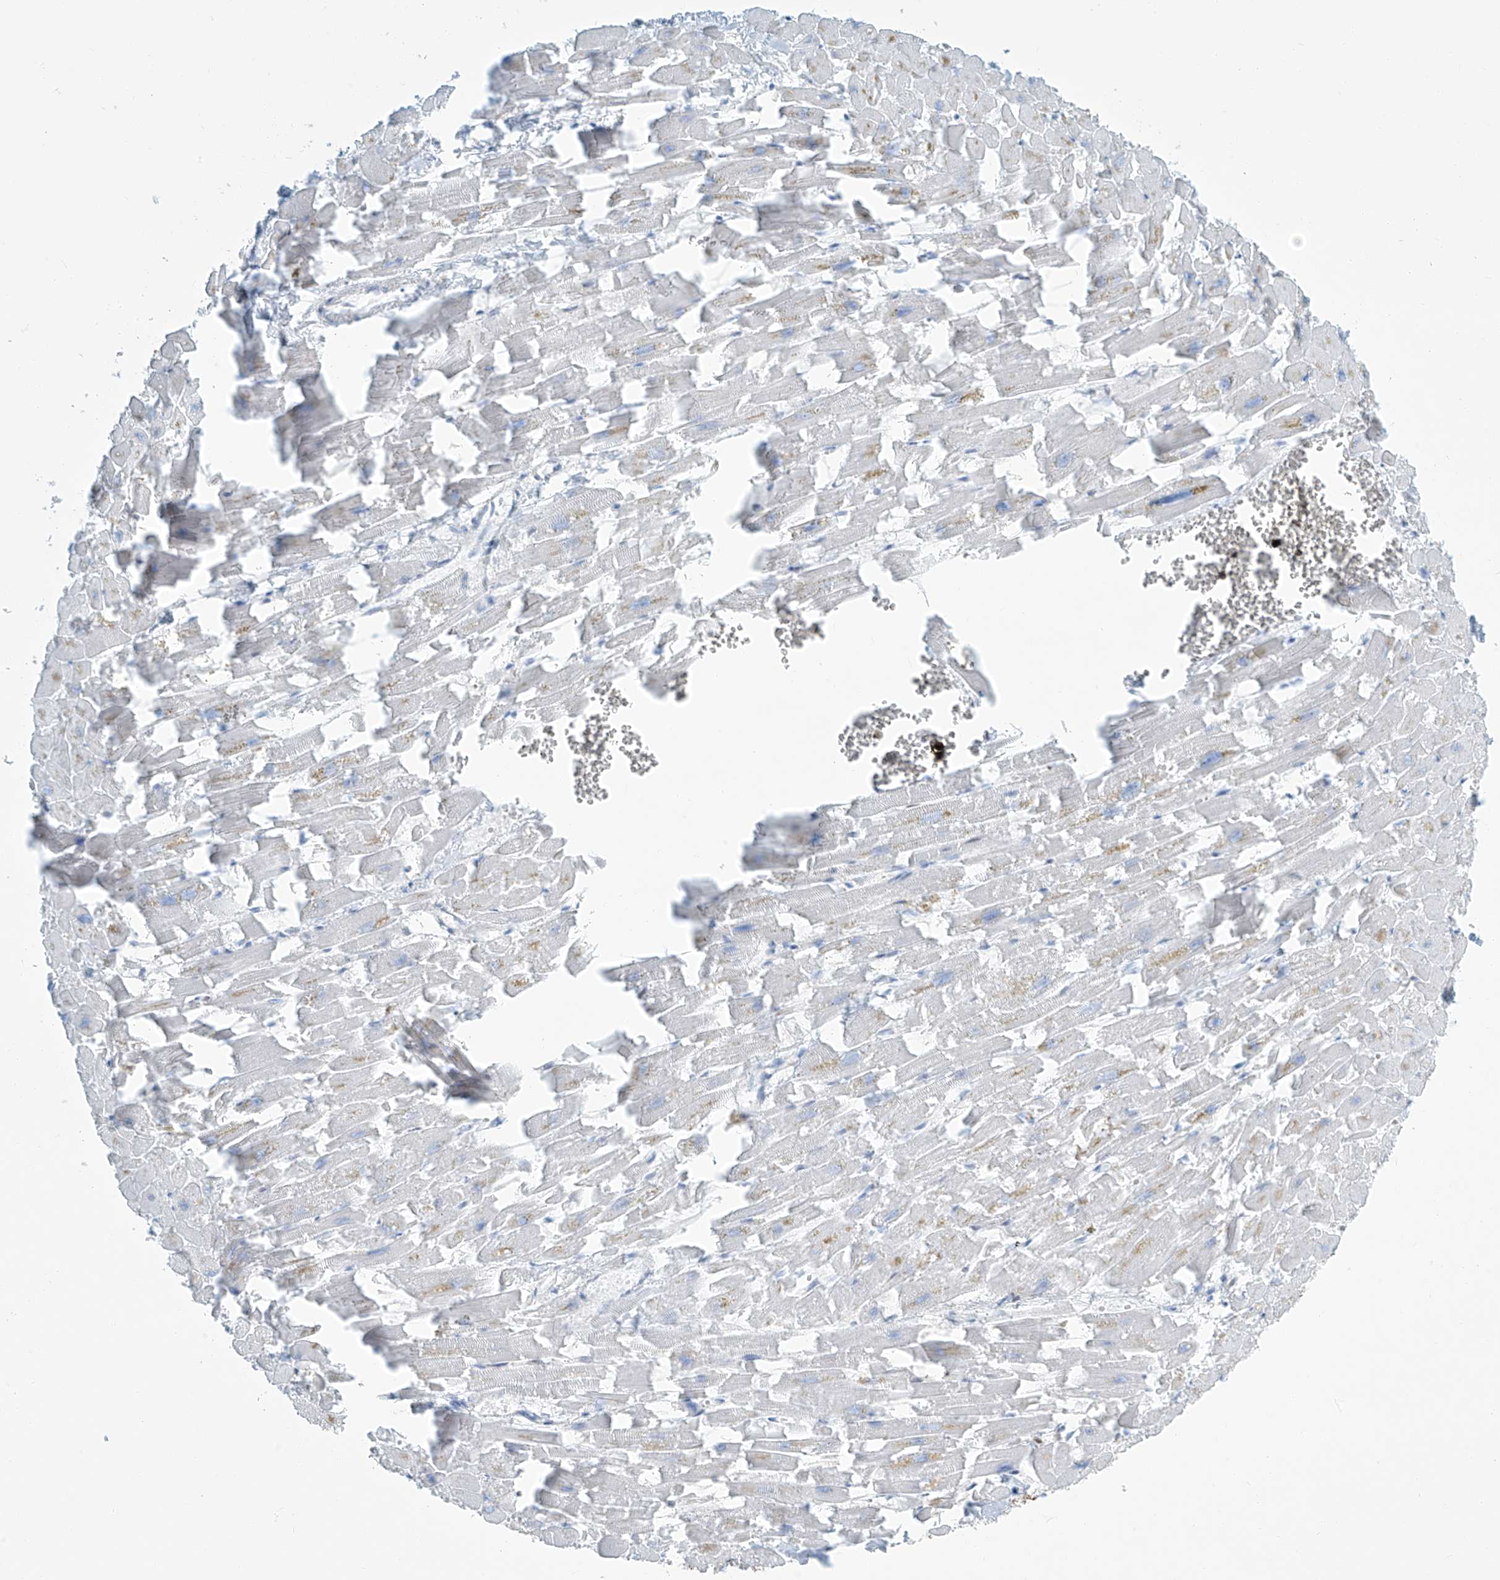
{"staining": {"intensity": "strong", "quantity": "<25%", "location": "nuclear"}, "tissue": "heart muscle", "cell_type": "Cardiomyocytes", "image_type": "normal", "snomed": [{"axis": "morphology", "description": "Normal tissue, NOS"}, {"axis": "topography", "description": "Heart"}], "caption": "IHC (DAB) staining of benign human heart muscle displays strong nuclear protein expression in approximately <25% of cardiomyocytes. (DAB = brown stain, brightfield microscopy at high magnification).", "gene": "ENSG00000257390", "patient": {"sex": "female", "age": 64}}